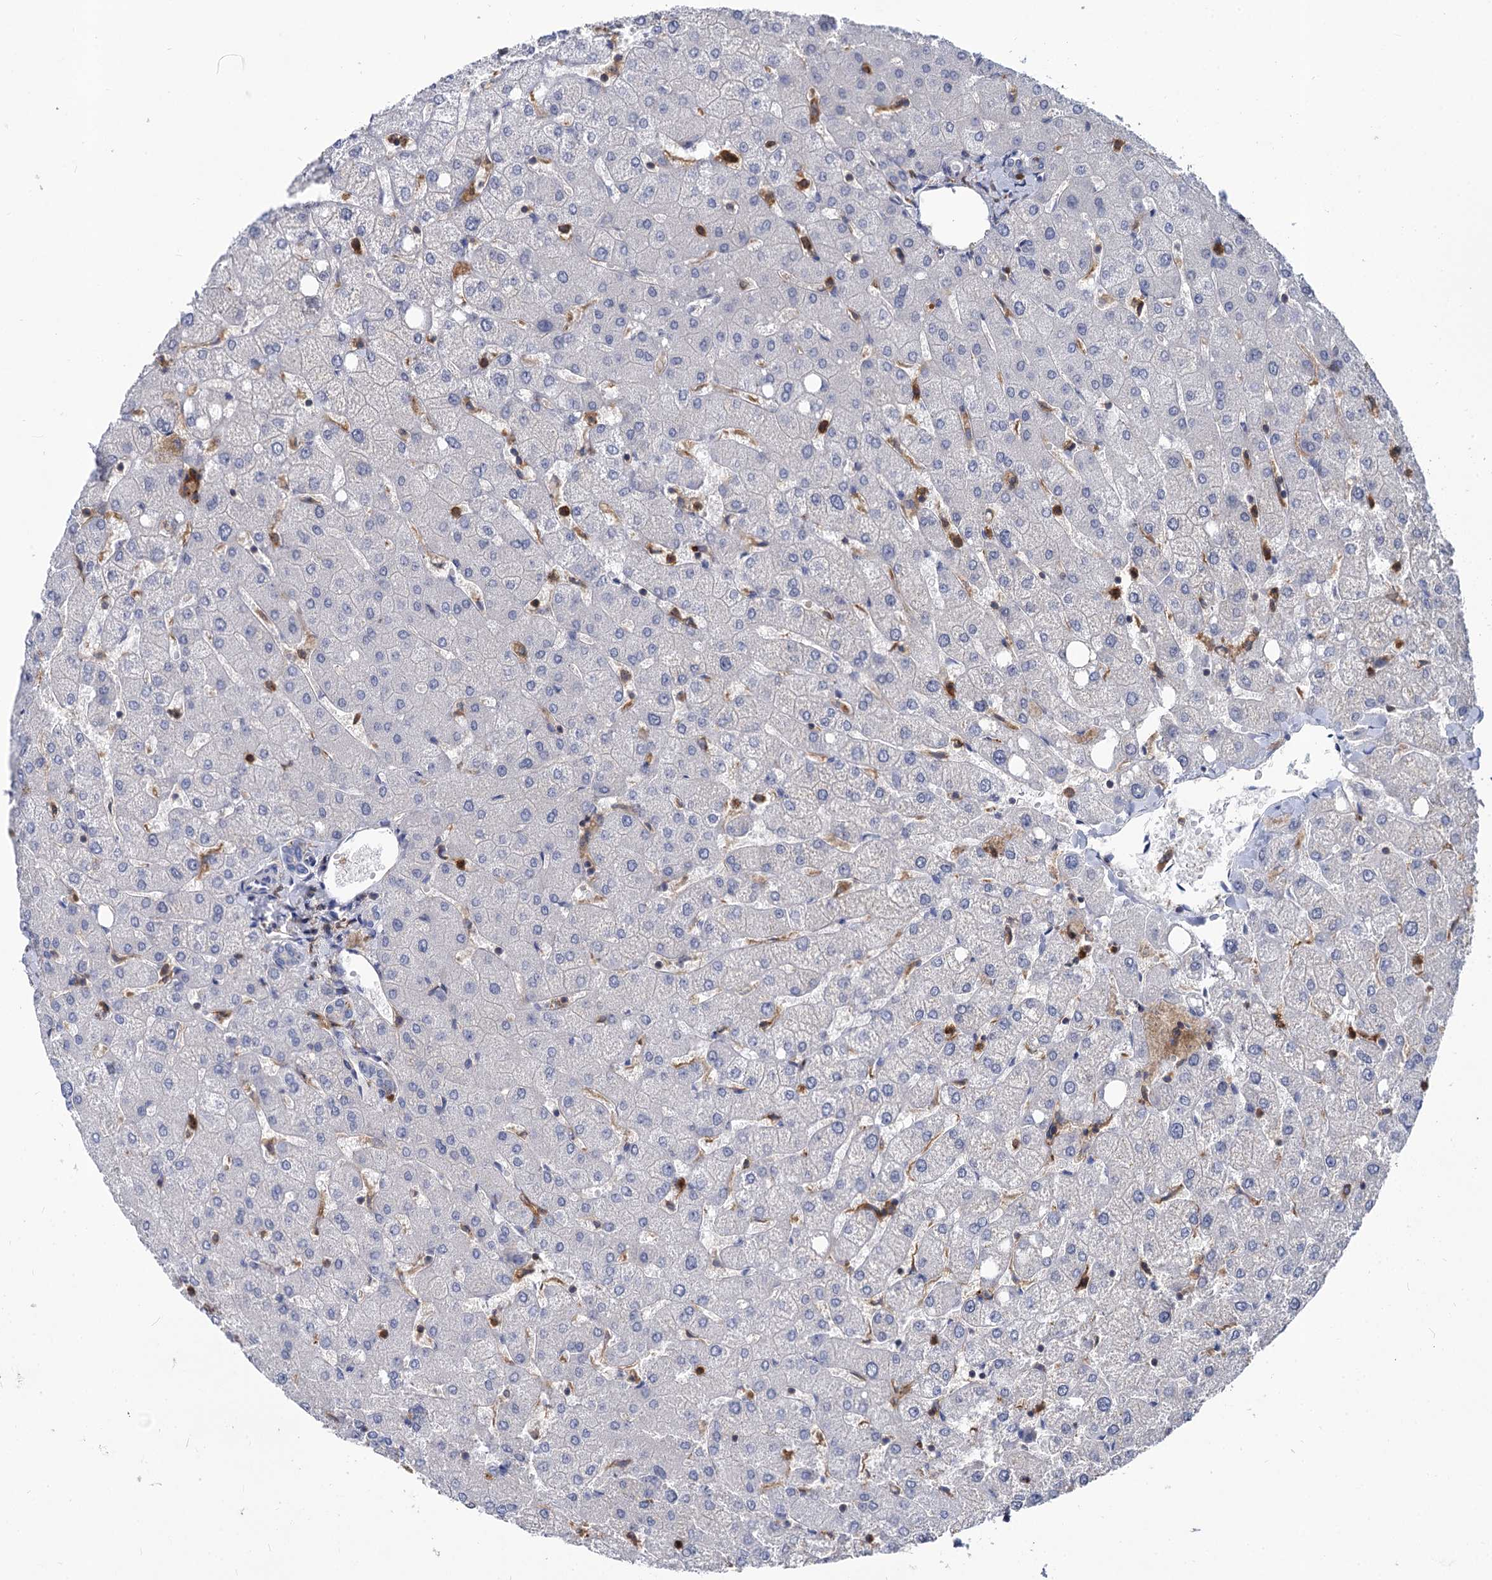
{"staining": {"intensity": "negative", "quantity": "none", "location": "none"}, "tissue": "liver", "cell_type": "Cholangiocytes", "image_type": "normal", "snomed": [{"axis": "morphology", "description": "Normal tissue, NOS"}, {"axis": "topography", "description": "Liver"}], "caption": "This is a image of immunohistochemistry staining of normal liver, which shows no staining in cholangiocytes.", "gene": "RHOG", "patient": {"sex": "female", "age": 54}}